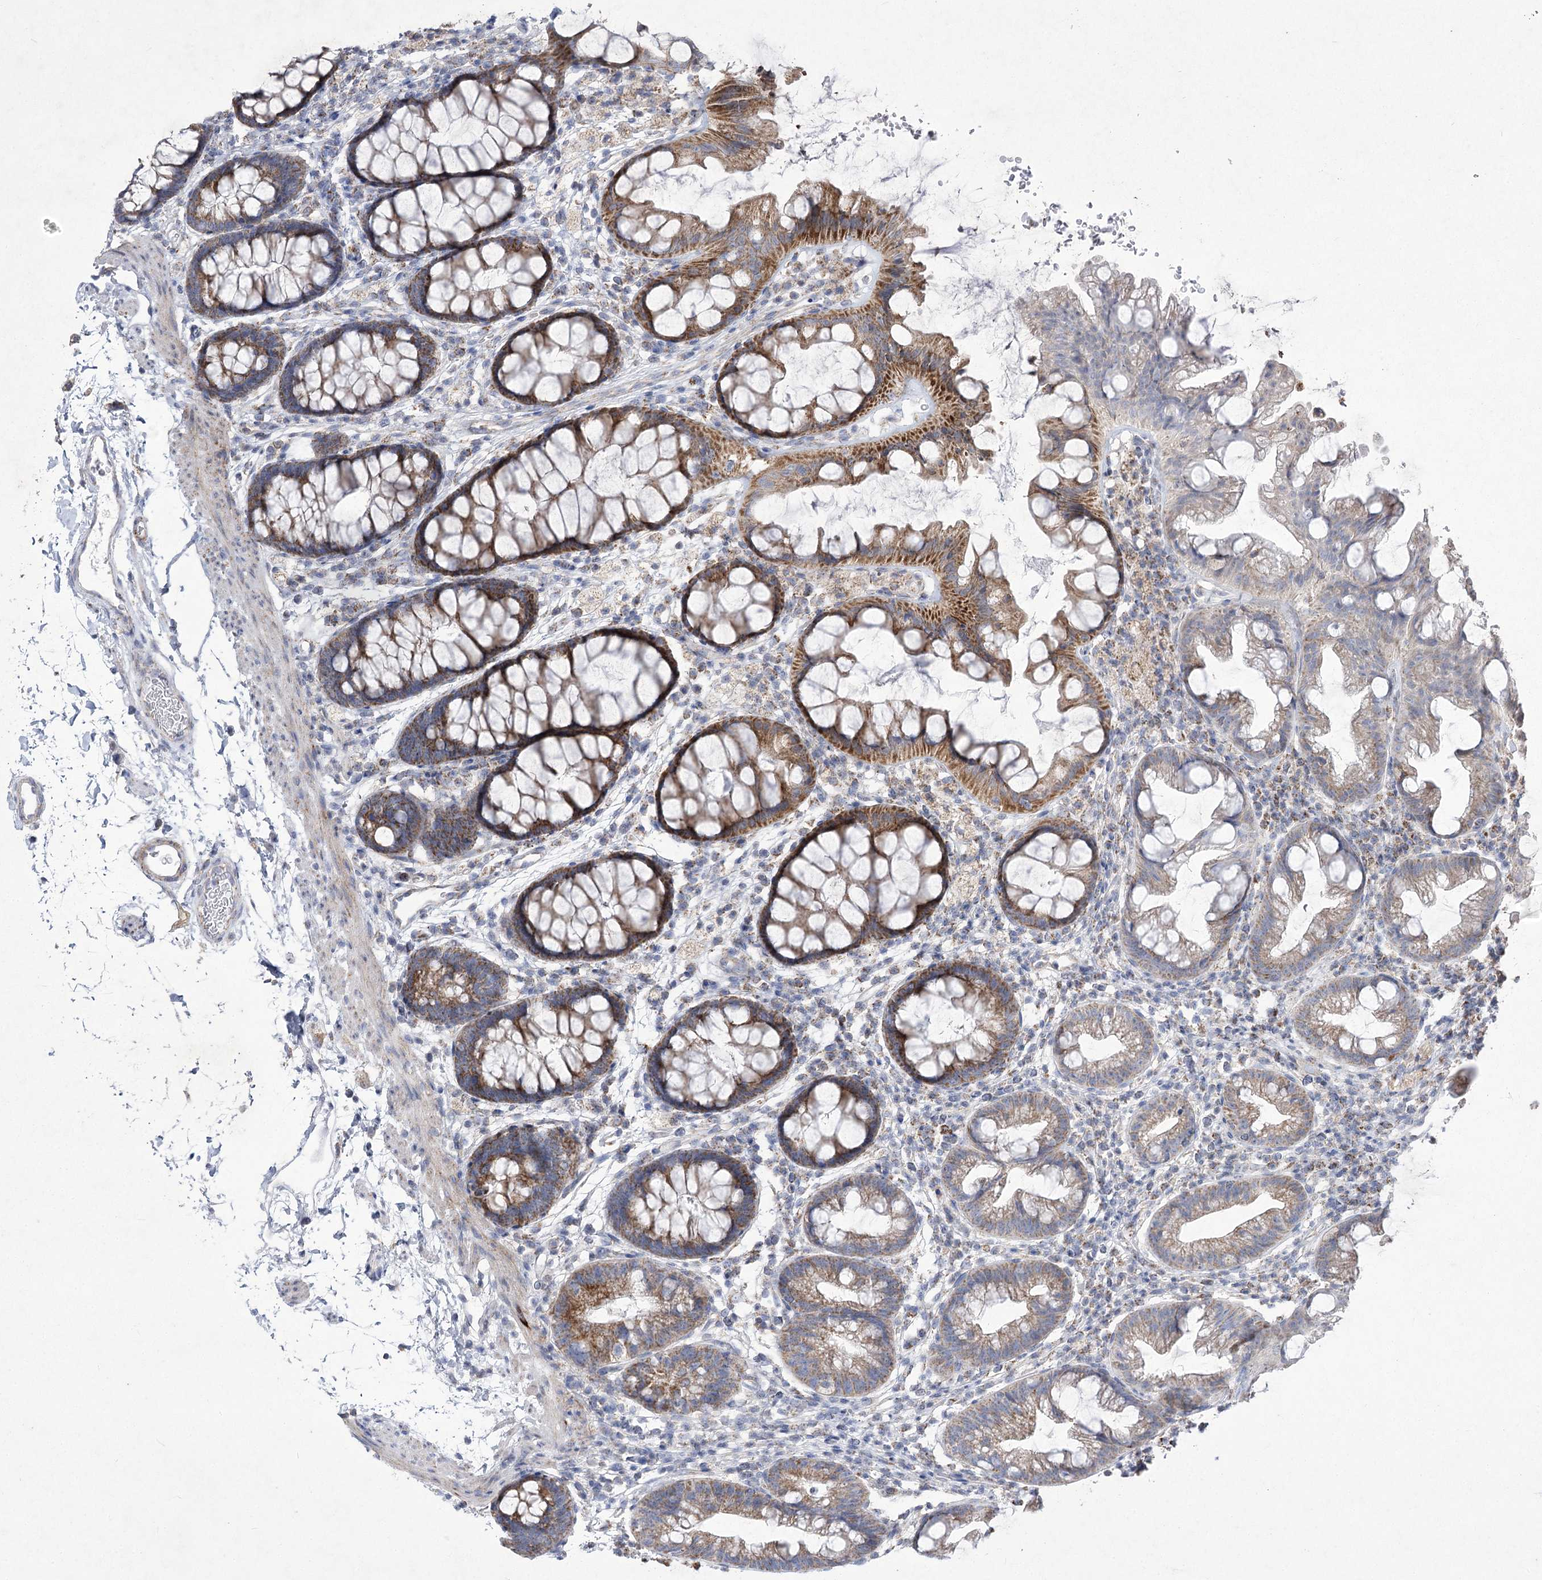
{"staining": {"intensity": "weak", "quantity": "<25%", "location": "cytoplasmic/membranous"}, "tissue": "colon", "cell_type": "Endothelial cells", "image_type": "normal", "snomed": [{"axis": "morphology", "description": "Normal tissue, NOS"}, {"axis": "topography", "description": "Colon"}], "caption": "High power microscopy image of an immunohistochemistry (IHC) photomicrograph of benign colon, revealing no significant positivity in endothelial cells.", "gene": "PDHB", "patient": {"sex": "female", "age": 62}}